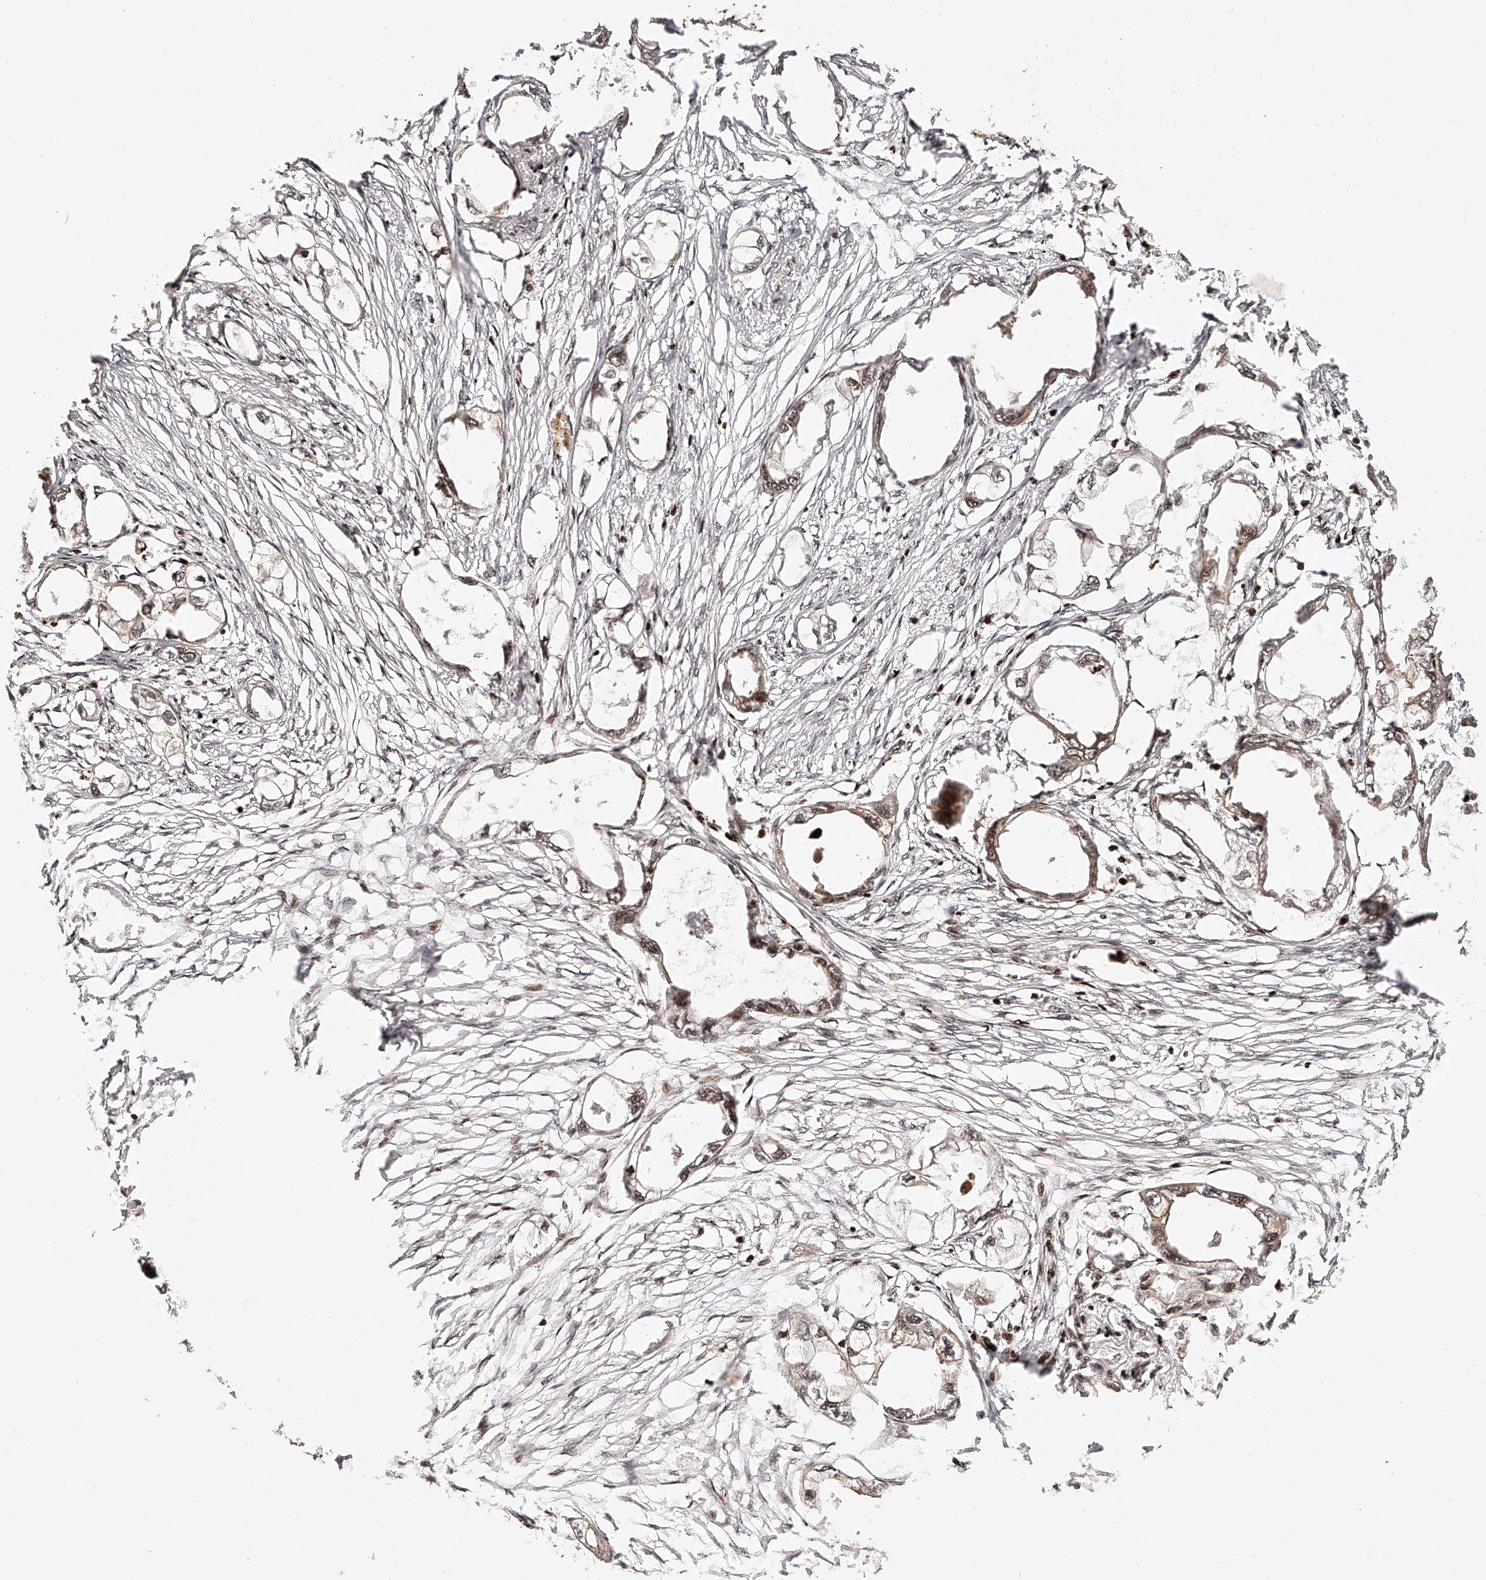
{"staining": {"intensity": "weak", "quantity": ">75%", "location": "cytoplasmic/membranous,nuclear"}, "tissue": "endometrial cancer", "cell_type": "Tumor cells", "image_type": "cancer", "snomed": [{"axis": "morphology", "description": "Adenocarcinoma, NOS"}, {"axis": "morphology", "description": "Adenocarcinoma, metastatic, NOS"}, {"axis": "topography", "description": "Adipose tissue"}, {"axis": "topography", "description": "Endometrium"}], "caption": "IHC (DAB) staining of endometrial cancer exhibits weak cytoplasmic/membranous and nuclear protein expression in about >75% of tumor cells.", "gene": "PFDN2", "patient": {"sex": "female", "age": 67}}